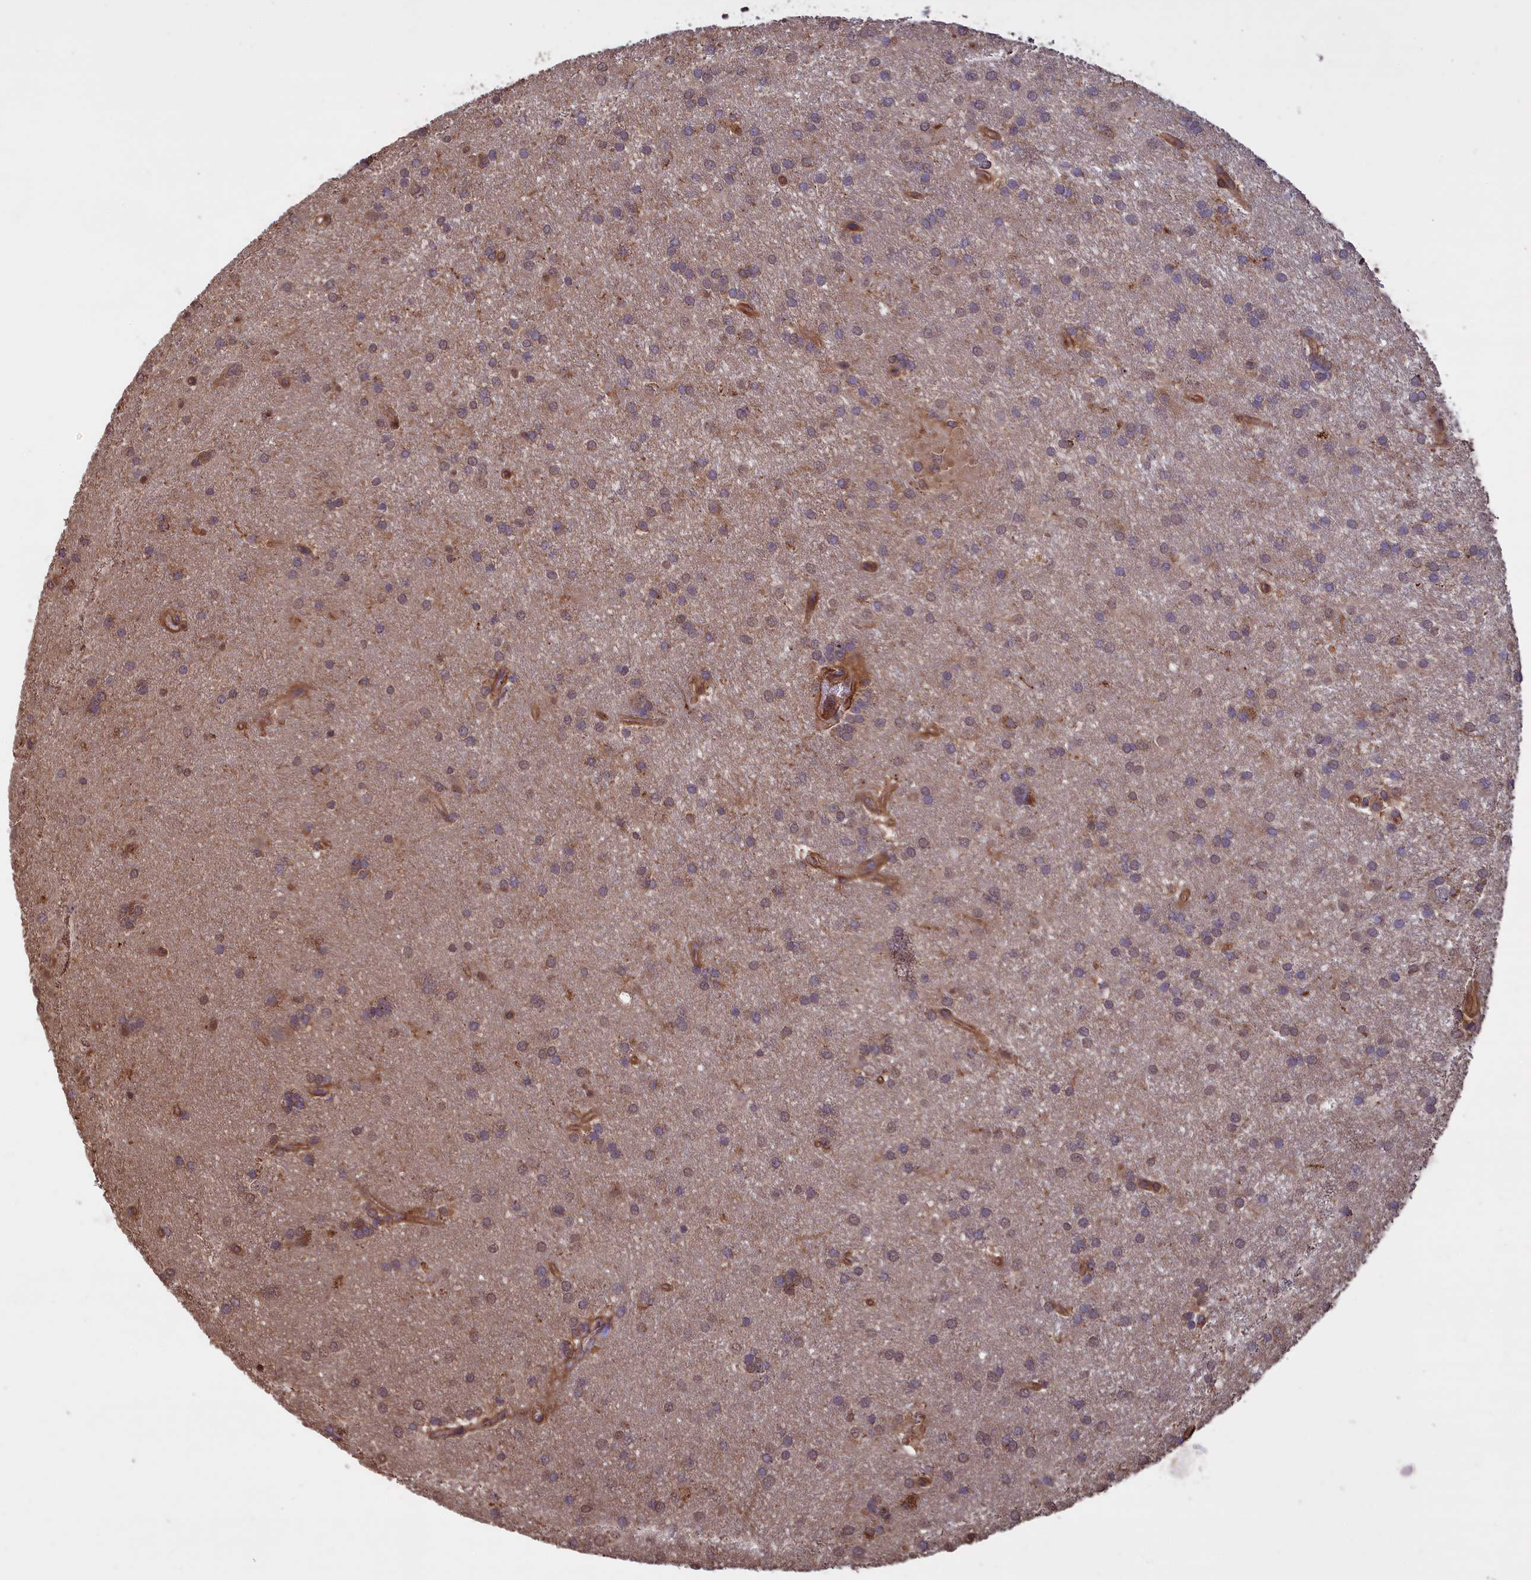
{"staining": {"intensity": "weak", "quantity": "25%-75%", "location": "cytoplasmic/membranous"}, "tissue": "glioma", "cell_type": "Tumor cells", "image_type": "cancer", "snomed": [{"axis": "morphology", "description": "Glioma, malignant, Low grade"}, {"axis": "topography", "description": "Brain"}], "caption": "This photomicrograph demonstrates immunohistochemistry (IHC) staining of human low-grade glioma (malignant), with low weak cytoplasmic/membranous positivity in approximately 25%-75% of tumor cells.", "gene": "ATP6V0A2", "patient": {"sex": "male", "age": 66}}